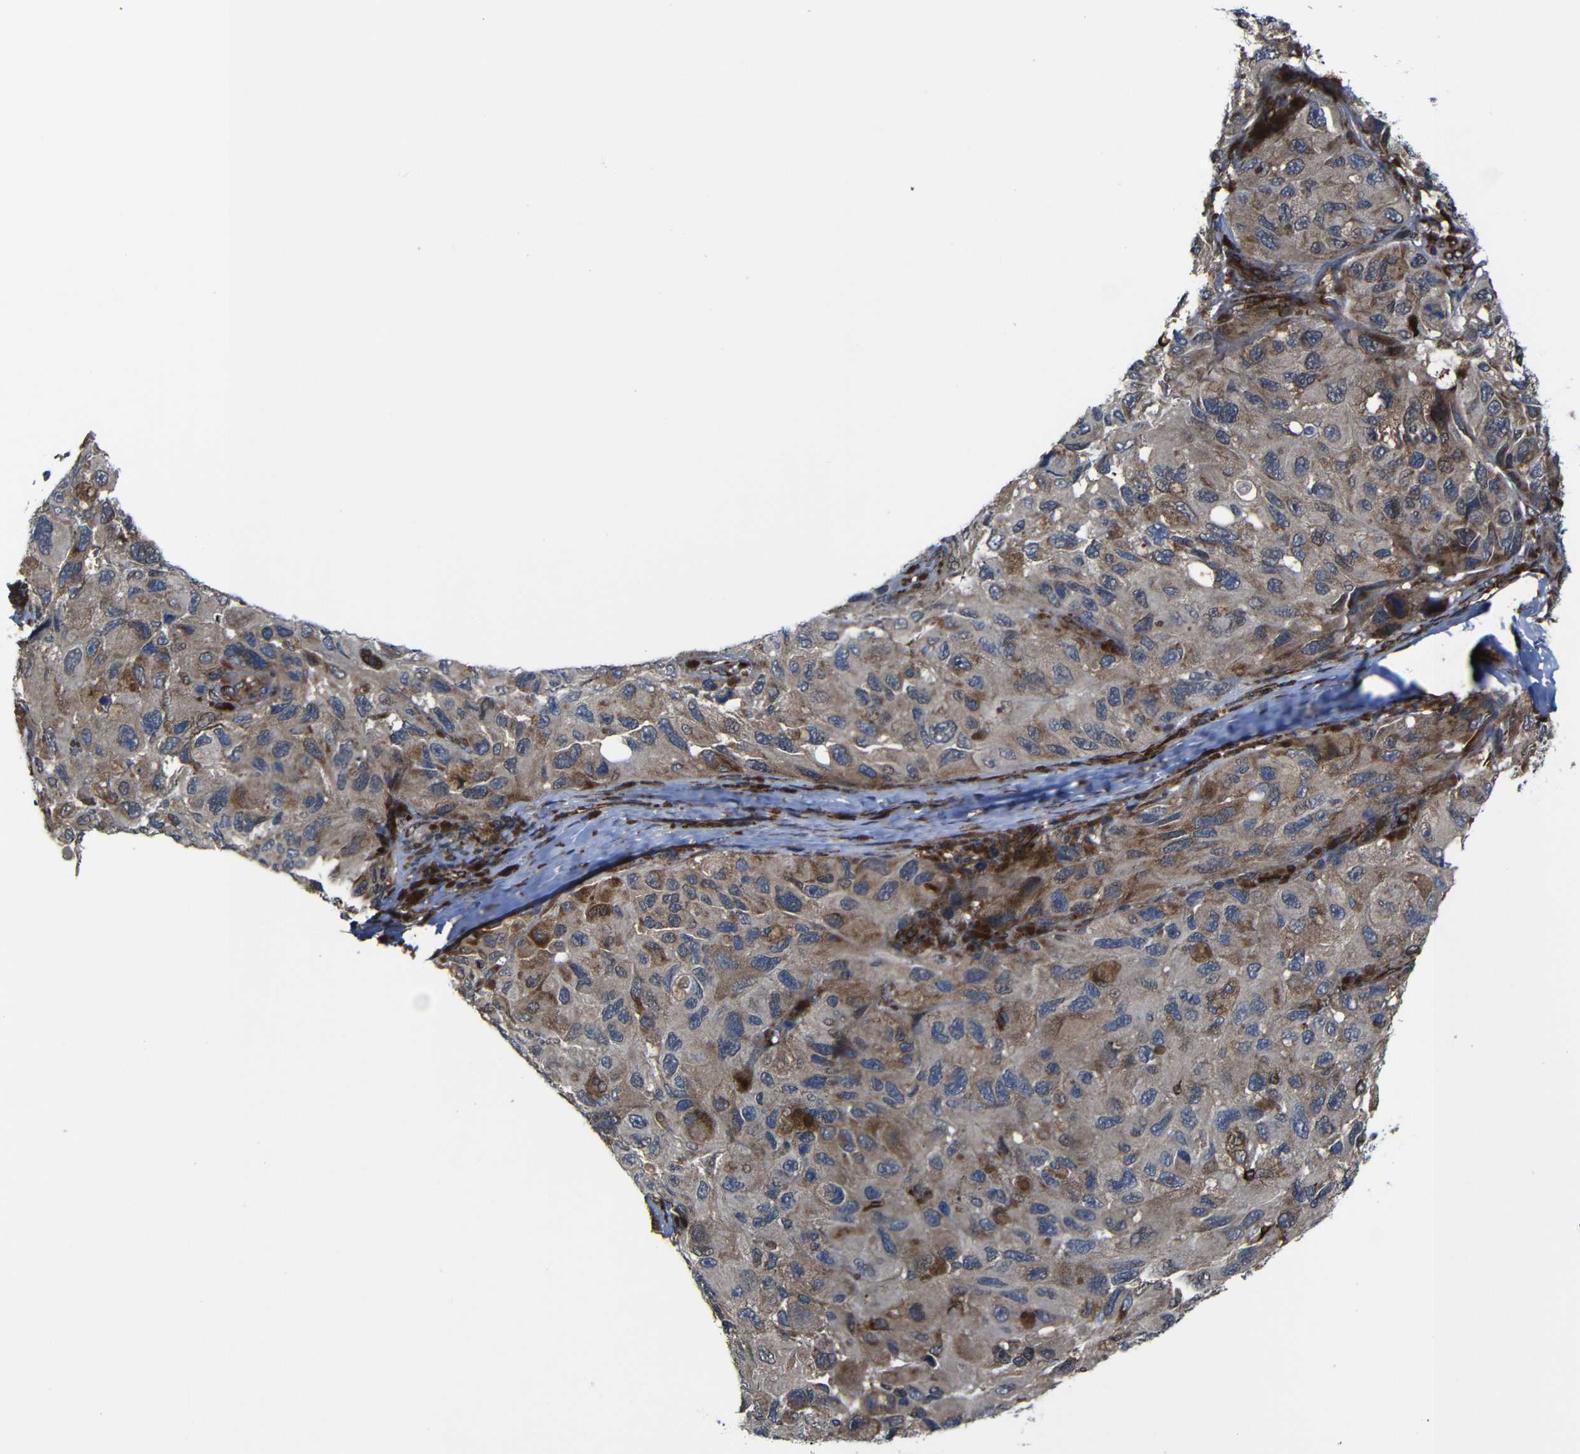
{"staining": {"intensity": "moderate", "quantity": ">75%", "location": "cytoplasmic/membranous"}, "tissue": "melanoma", "cell_type": "Tumor cells", "image_type": "cancer", "snomed": [{"axis": "morphology", "description": "Malignant melanoma, NOS"}, {"axis": "topography", "description": "Skin"}], "caption": "High-magnification brightfield microscopy of malignant melanoma stained with DAB (brown) and counterstained with hematoxylin (blue). tumor cells exhibit moderate cytoplasmic/membranous expression is present in about>75% of cells. Using DAB (3,3'-diaminobenzidine) (brown) and hematoxylin (blue) stains, captured at high magnification using brightfield microscopy.", "gene": "KIAA0513", "patient": {"sex": "female", "age": 73}}